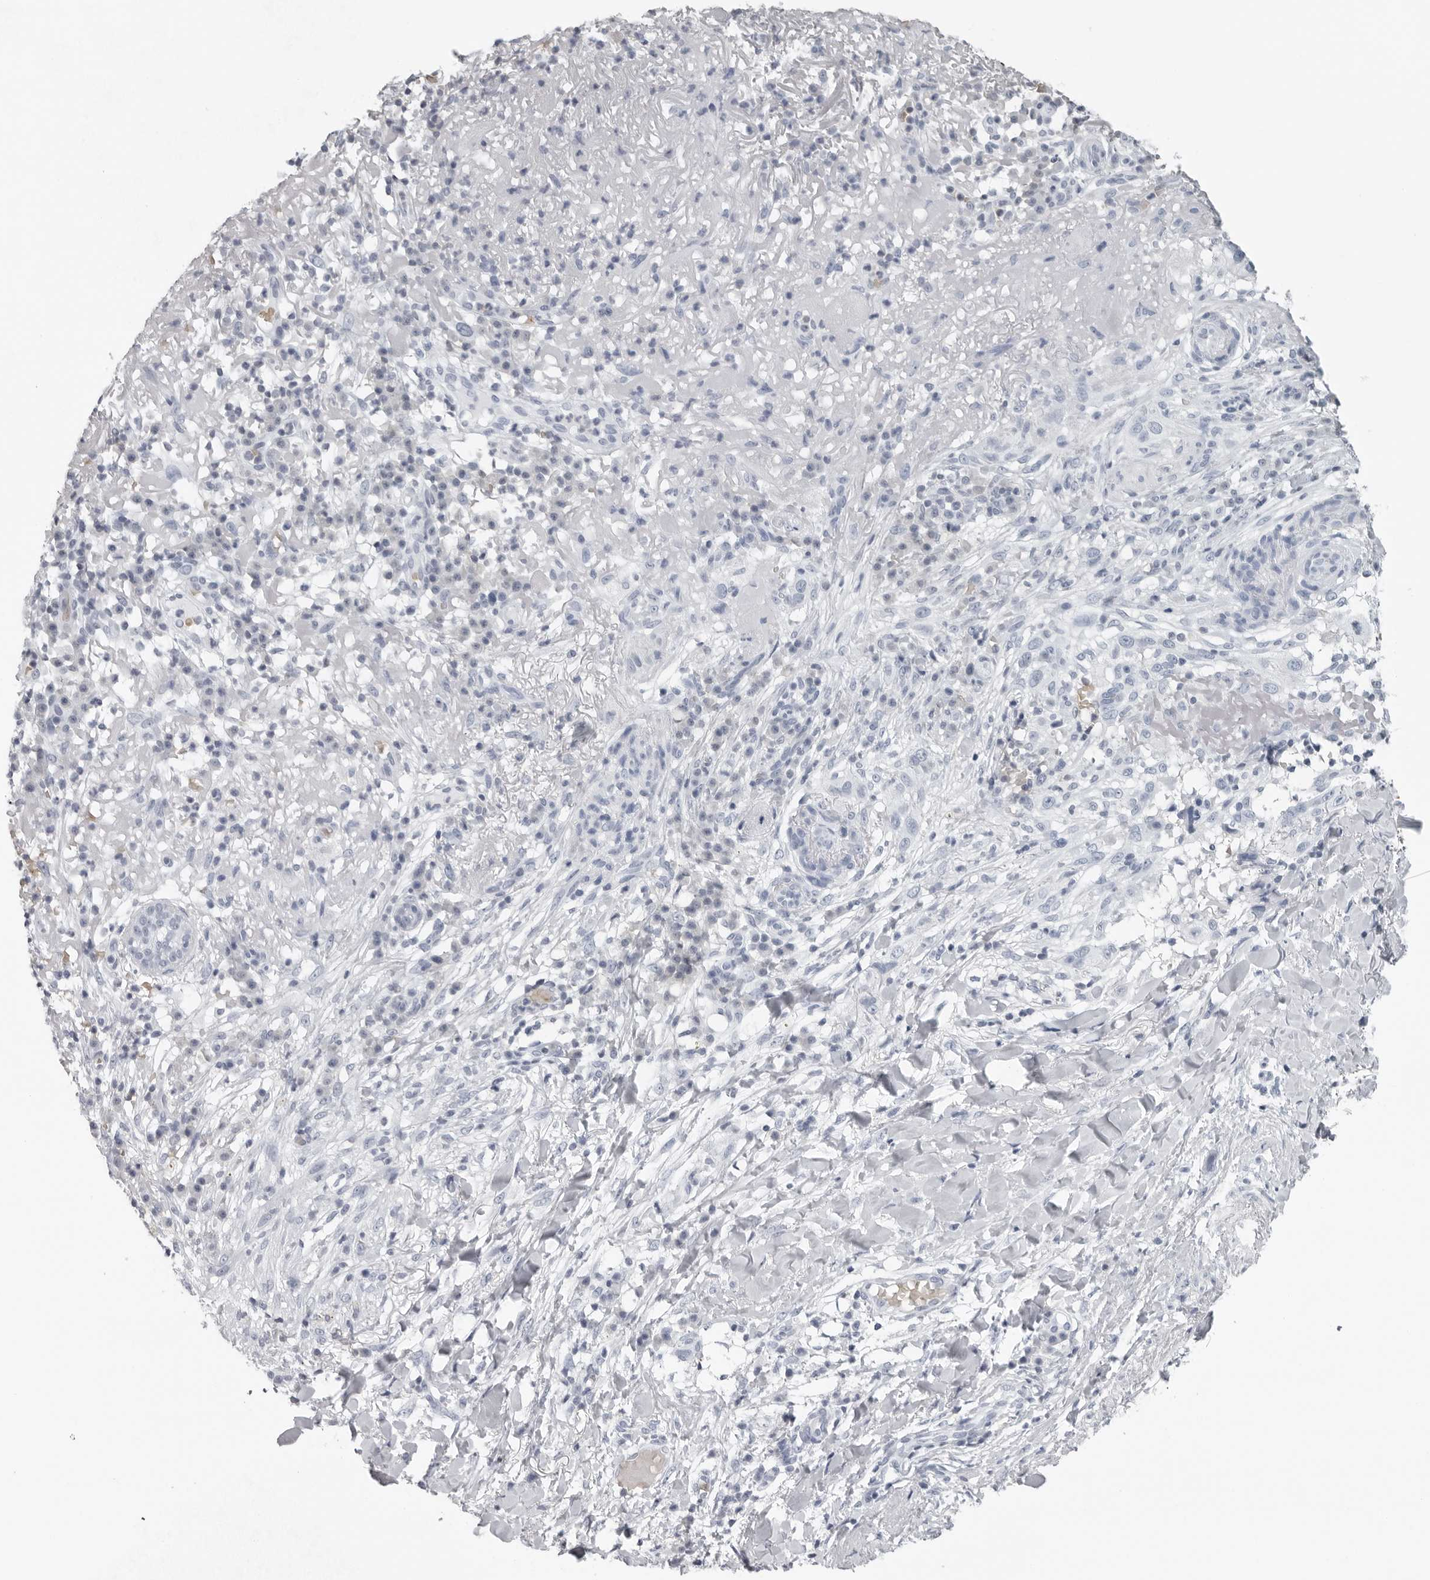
{"staining": {"intensity": "negative", "quantity": "none", "location": "none"}, "tissue": "skin cancer", "cell_type": "Tumor cells", "image_type": "cancer", "snomed": [{"axis": "morphology", "description": "Normal tissue, NOS"}, {"axis": "morphology", "description": "Squamous cell carcinoma, NOS"}, {"axis": "topography", "description": "Skin"}], "caption": "Immunohistochemistry of skin cancer (squamous cell carcinoma) displays no staining in tumor cells.", "gene": "EPB41", "patient": {"sex": "female", "age": 96}}